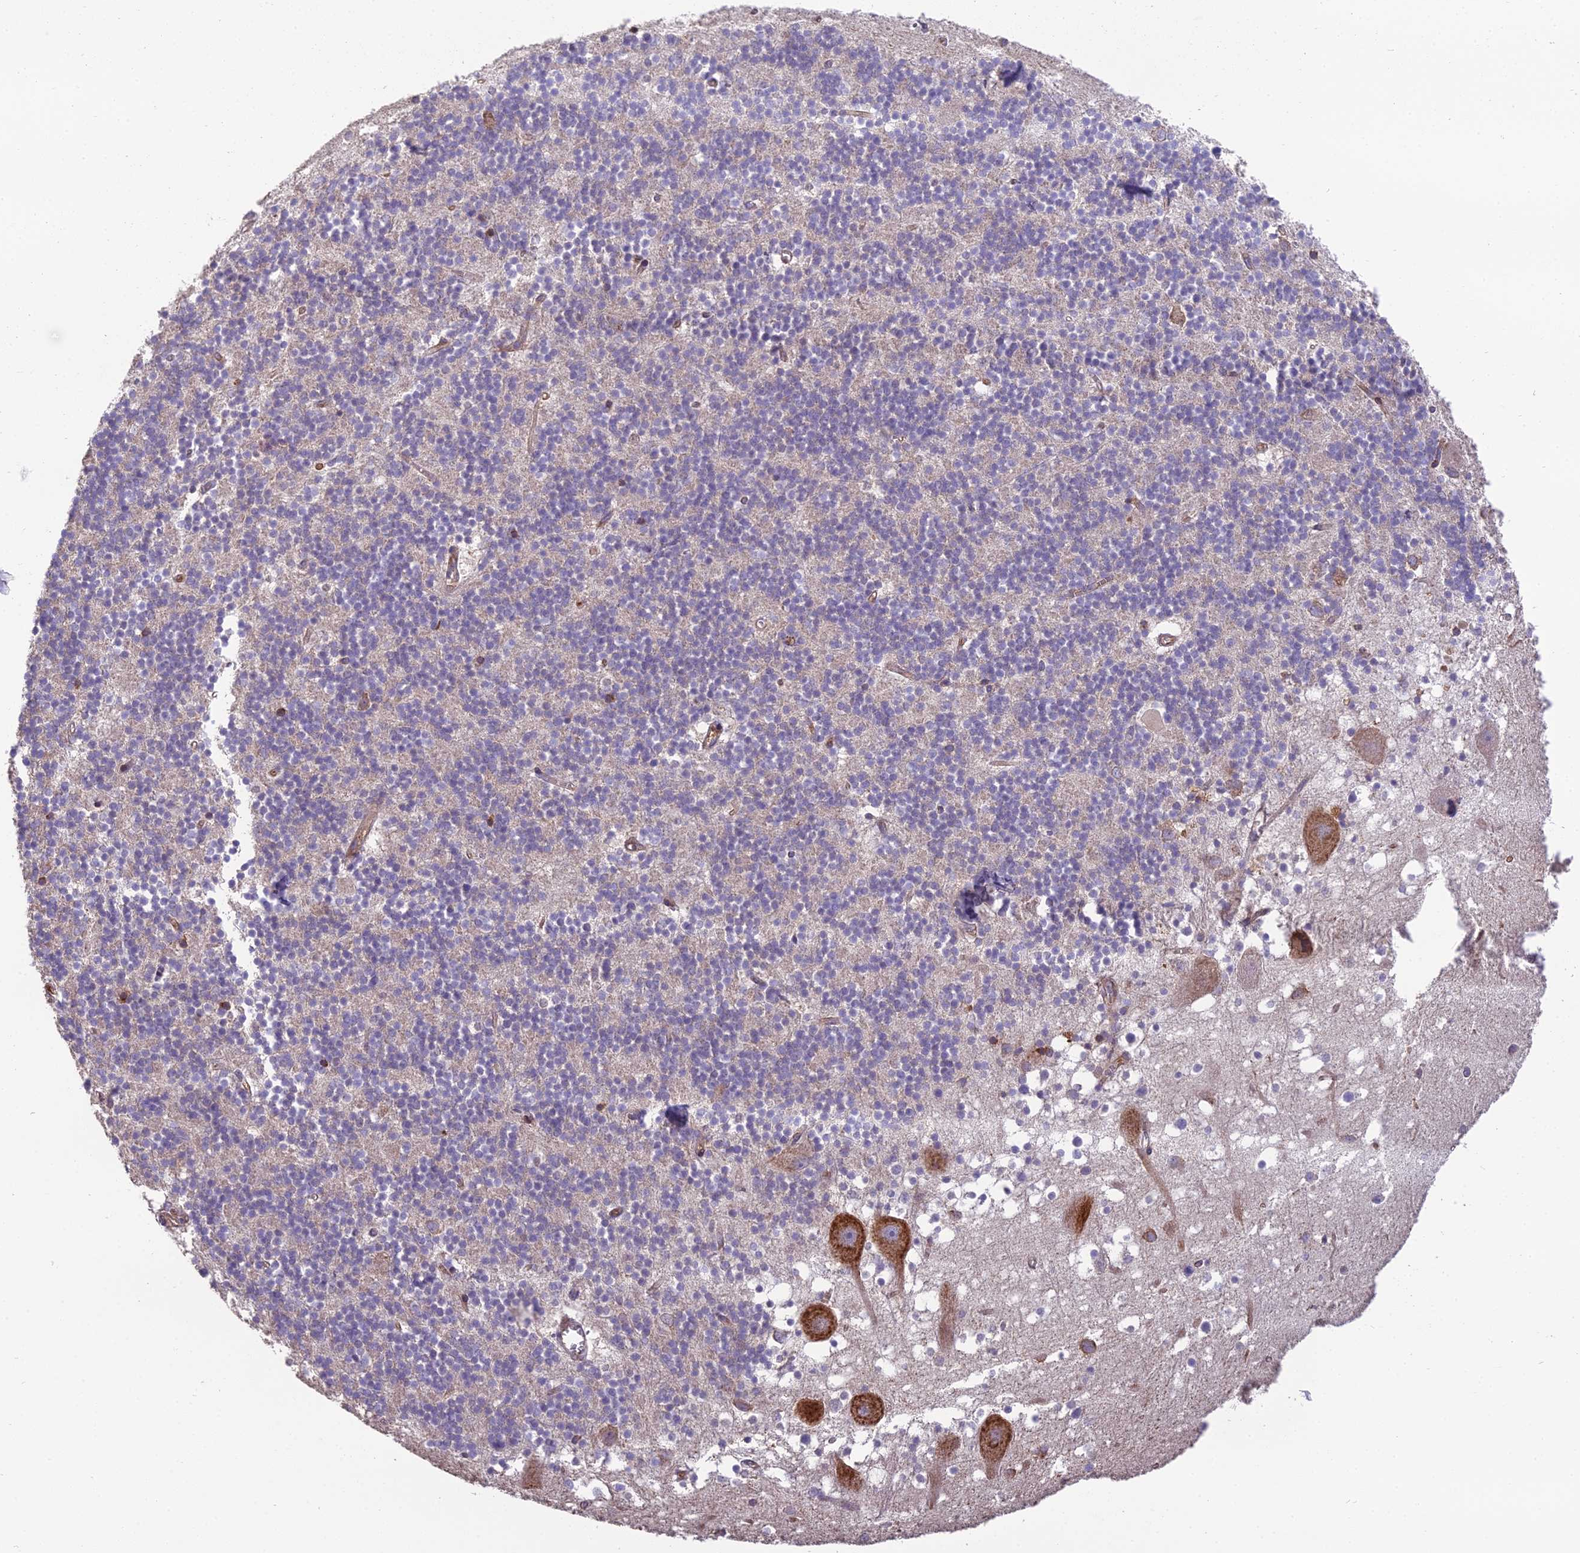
{"staining": {"intensity": "negative", "quantity": "none", "location": "none"}, "tissue": "cerebellum", "cell_type": "Cells in granular layer", "image_type": "normal", "snomed": [{"axis": "morphology", "description": "Normal tissue, NOS"}, {"axis": "topography", "description": "Cerebellum"}], "caption": "Cells in granular layer show no significant protein staining in normal cerebellum. Nuclei are stained in blue.", "gene": "BLOC1S4", "patient": {"sex": "male", "age": 54}}